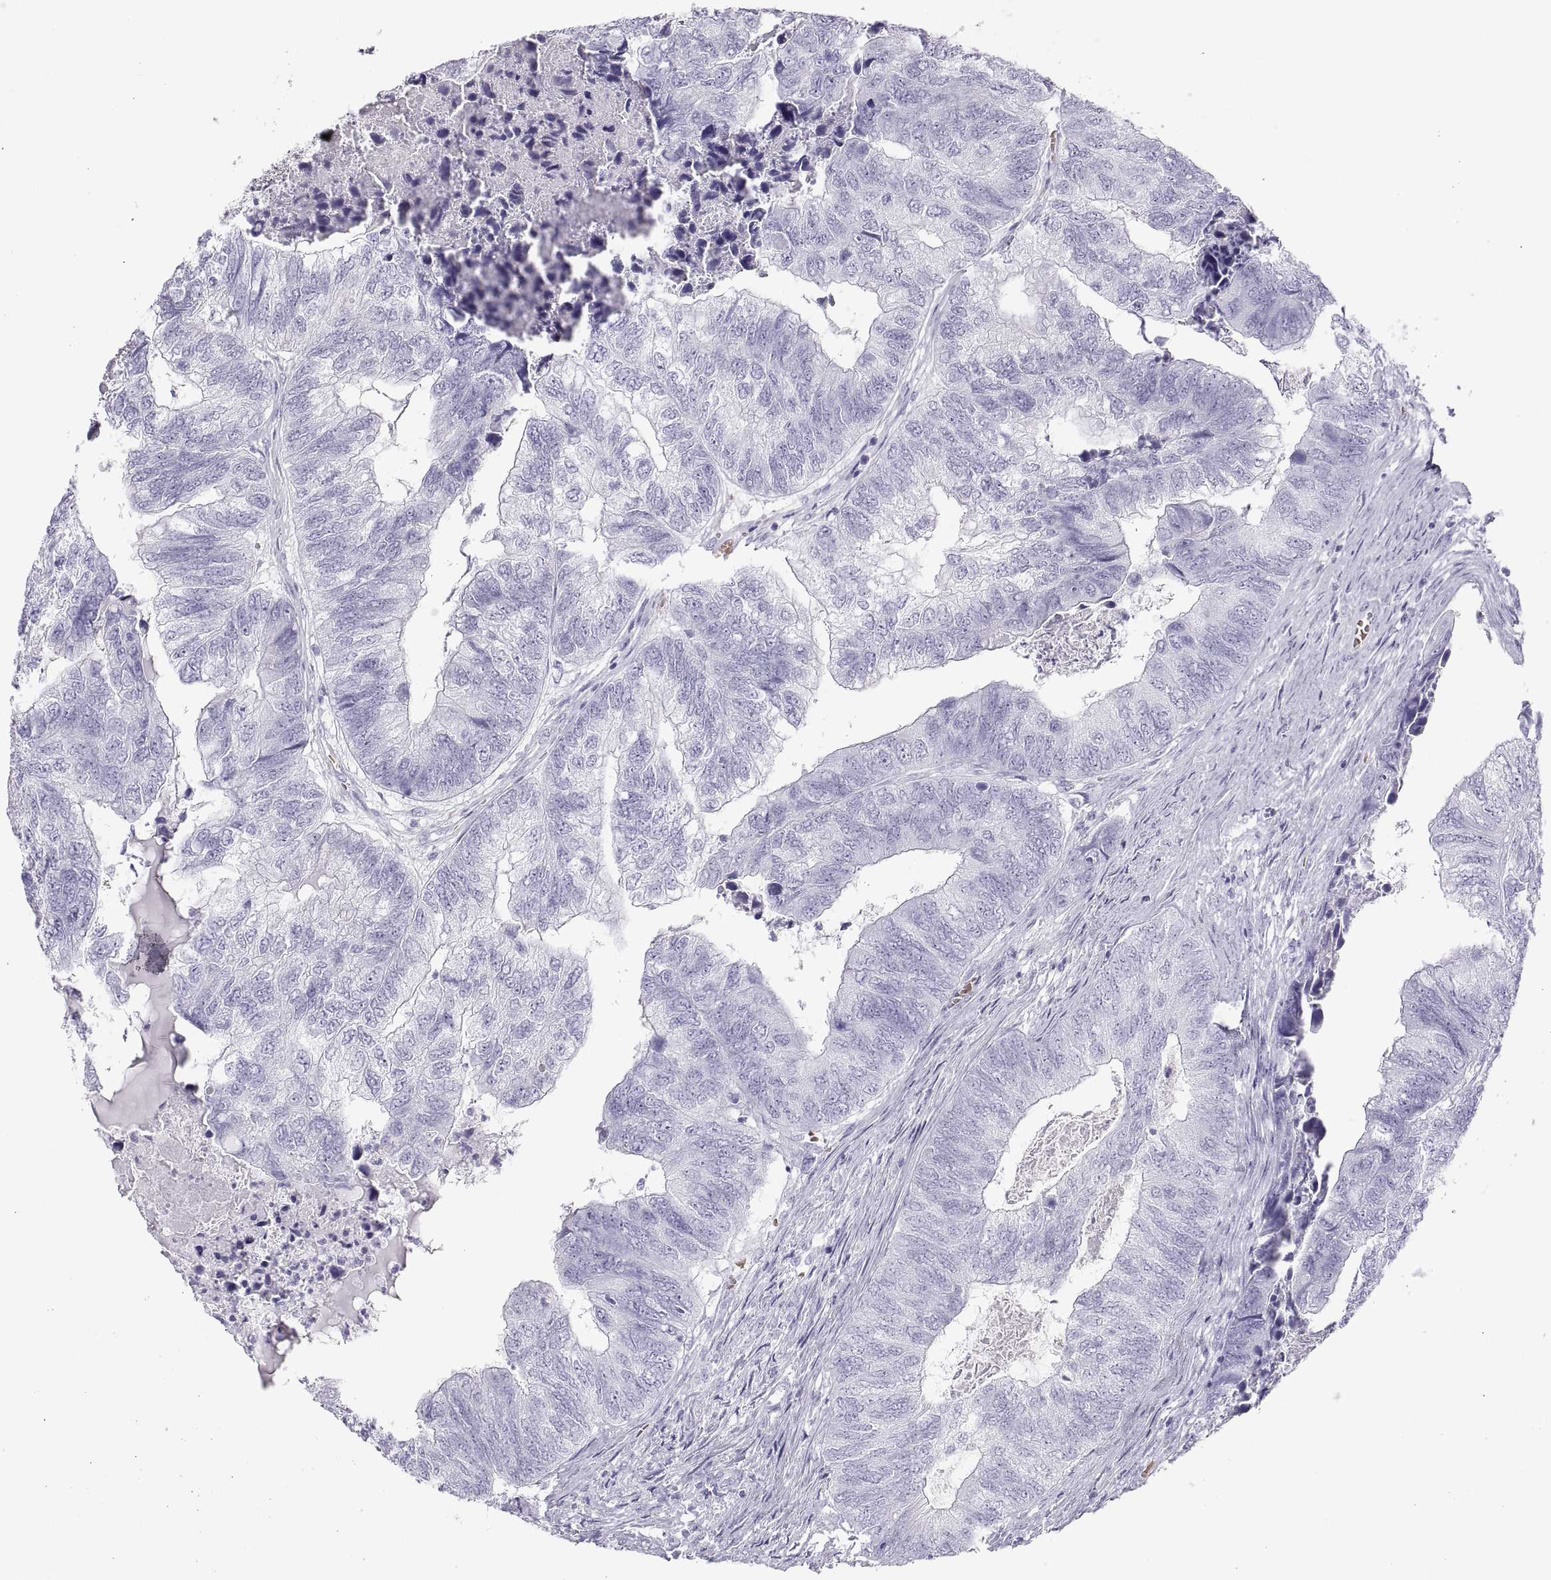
{"staining": {"intensity": "negative", "quantity": "none", "location": "none"}, "tissue": "colorectal cancer", "cell_type": "Tumor cells", "image_type": "cancer", "snomed": [{"axis": "morphology", "description": "Adenocarcinoma, NOS"}, {"axis": "topography", "description": "Colon"}], "caption": "An image of colorectal adenocarcinoma stained for a protein demonstrates no brown staining in tumor cells.", "gene": "SEMG1", "patient": {"sex": "female", "age": 67}}